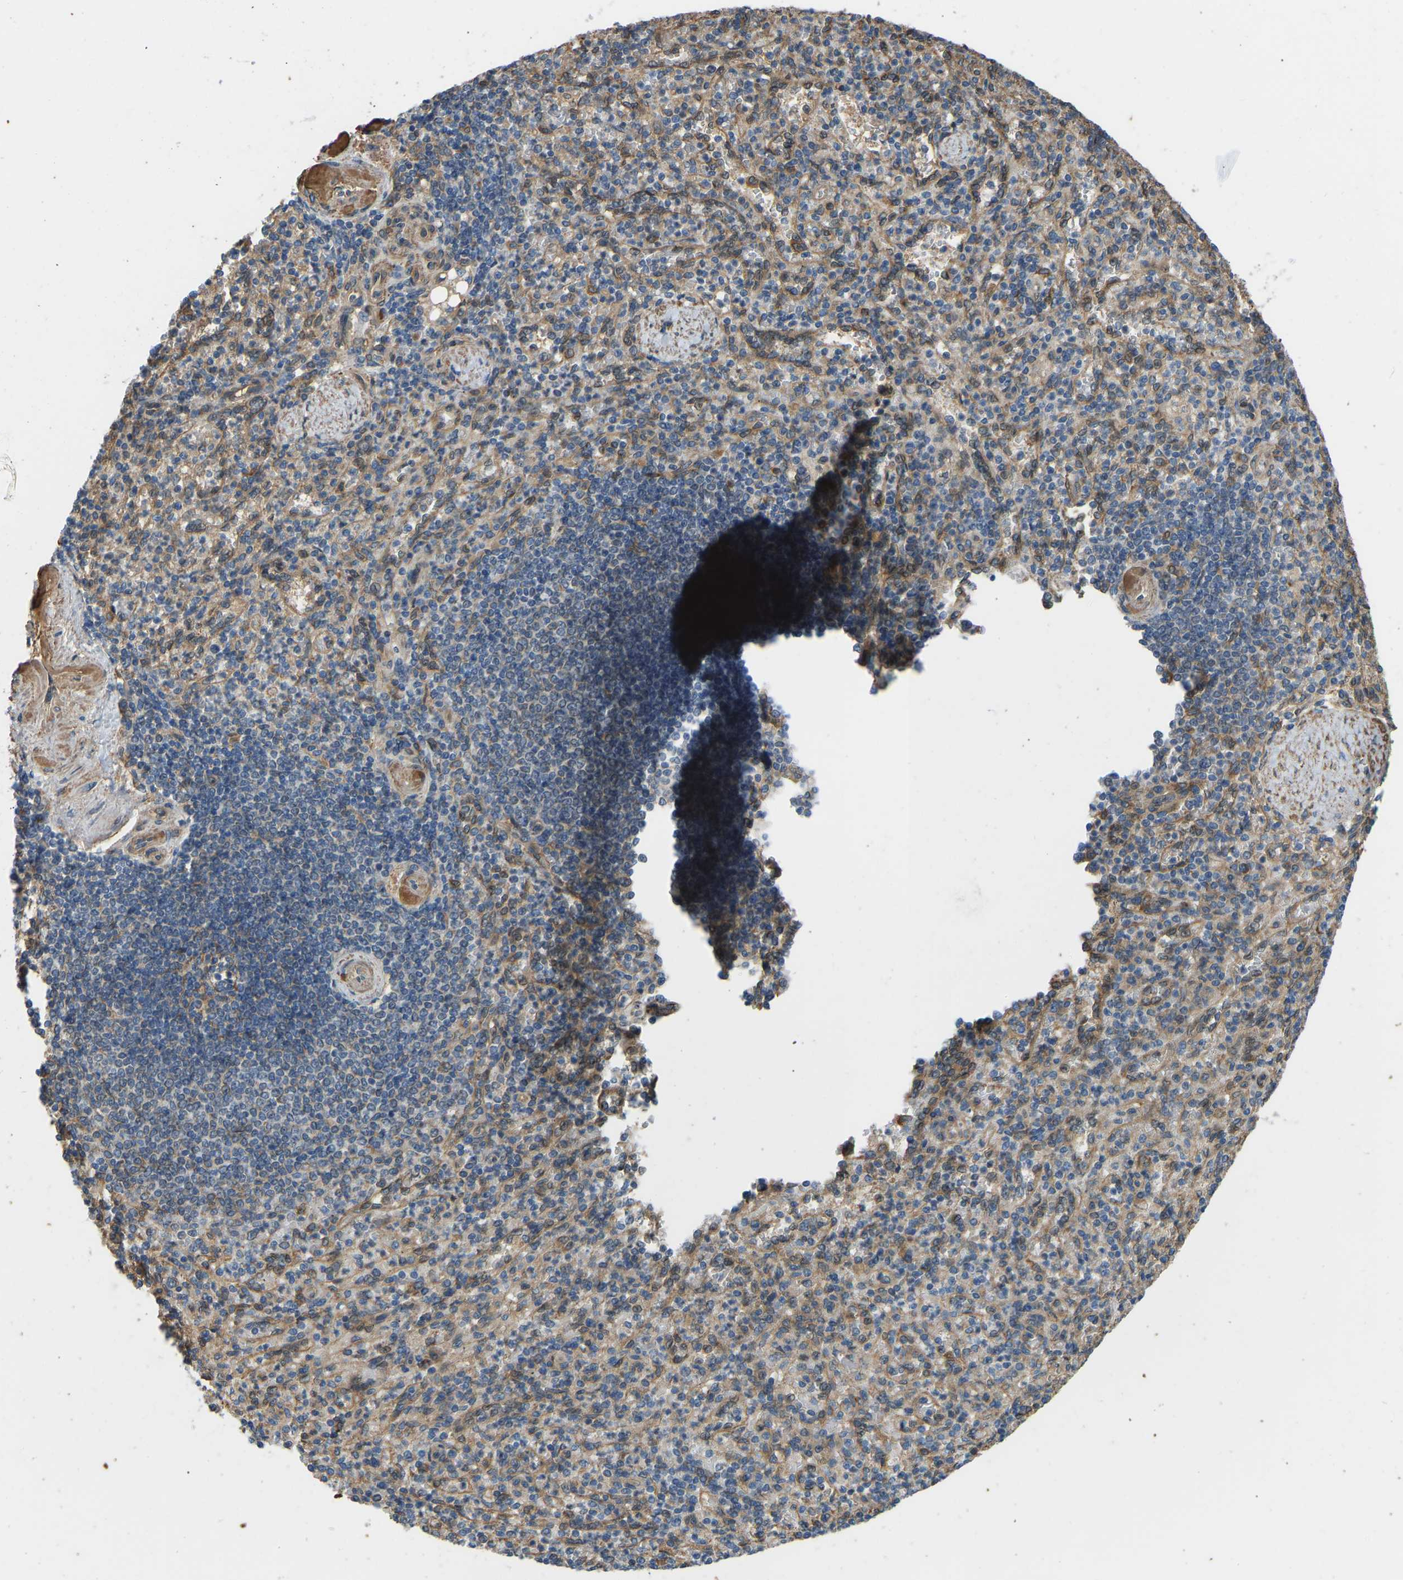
{"staining": {"intensity": "moderate", "quantity": "25%-75%", "location": "cytoplasmic/membranous"}, "tissue": "spleen", "cell_type": "Cells in red pulp", "image_type": "normal", "snomed": [{"axis": "morphology", "description": "Normal tissue, NOS"}, {"axis": "topography", "description": "Spleen"}], "caption": "DAB (3,3'-diaminobenzidine) immunohistochemical staining of unremarkable spleen exhibits moderate cytoplasmic/membranous protein positivity in about 25%-75% of cells in red pulp. (DAB IHC, brown staining for protein, blue staining for nuclei).", "gene": "OS9", "patient": {"sex": "female", "age": 74}}